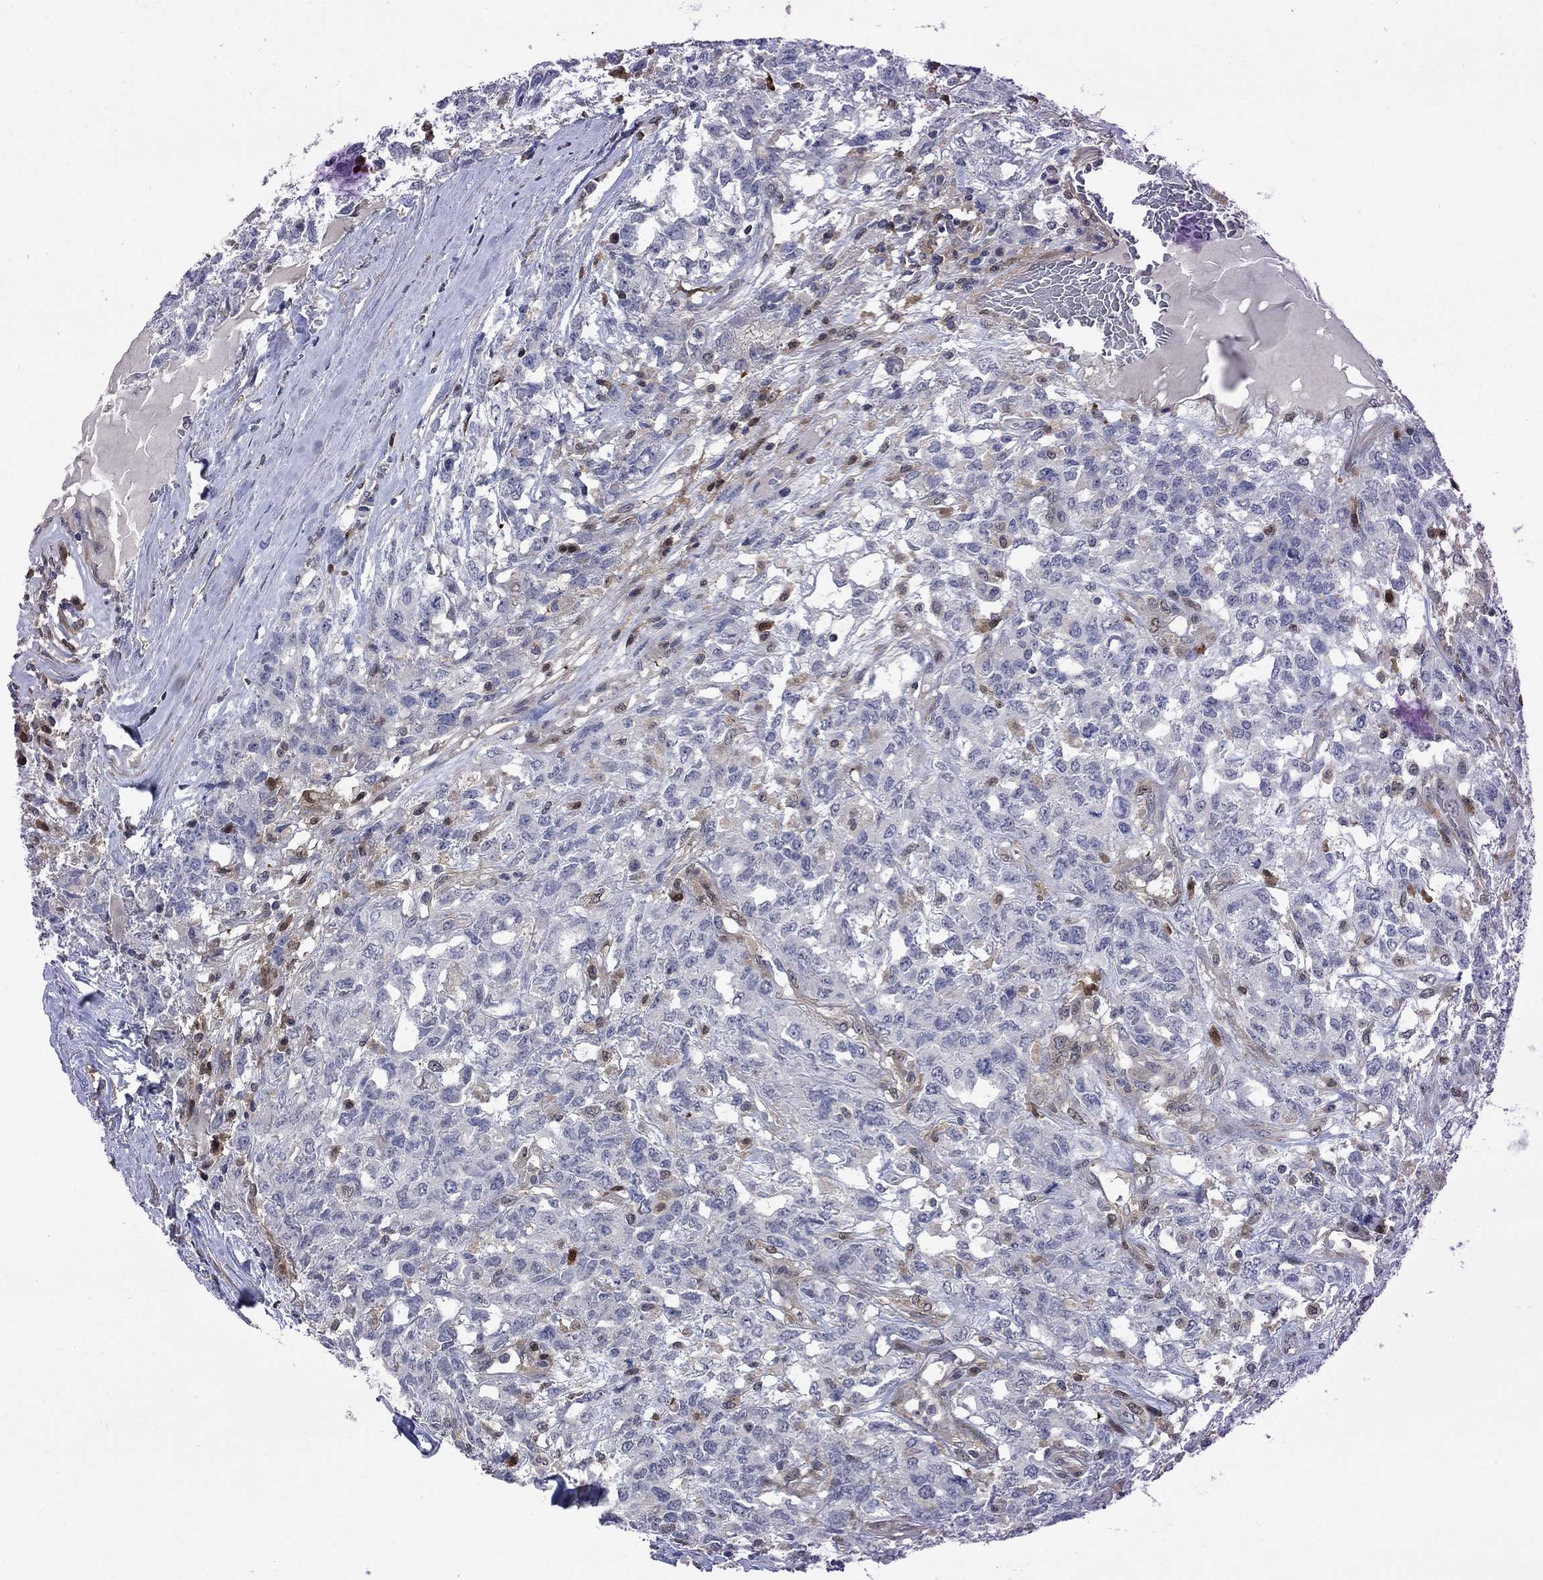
{"staining": {"intensity": "negative", "quantity": "none", "location": "none"}, "tissue": "testis cancer", "cell_type": "Tumor cells", "image_type": "cancer", "snomed": [{"axis": "morphology", "description": "Seminoma, NOS"}, {"axis": "topography", "description": "Testis"}], "caption": "A micrograph of testis cancer (seminoma) stained for a protein shows no brown staining in tumor cells. (DAB (3,3'-diaminobenzidine) immunohistochemistry visualized using brightfield microscopy, high magnification).", "gene": "CBR1", "patient": {"sex": "male", "age": 52}}